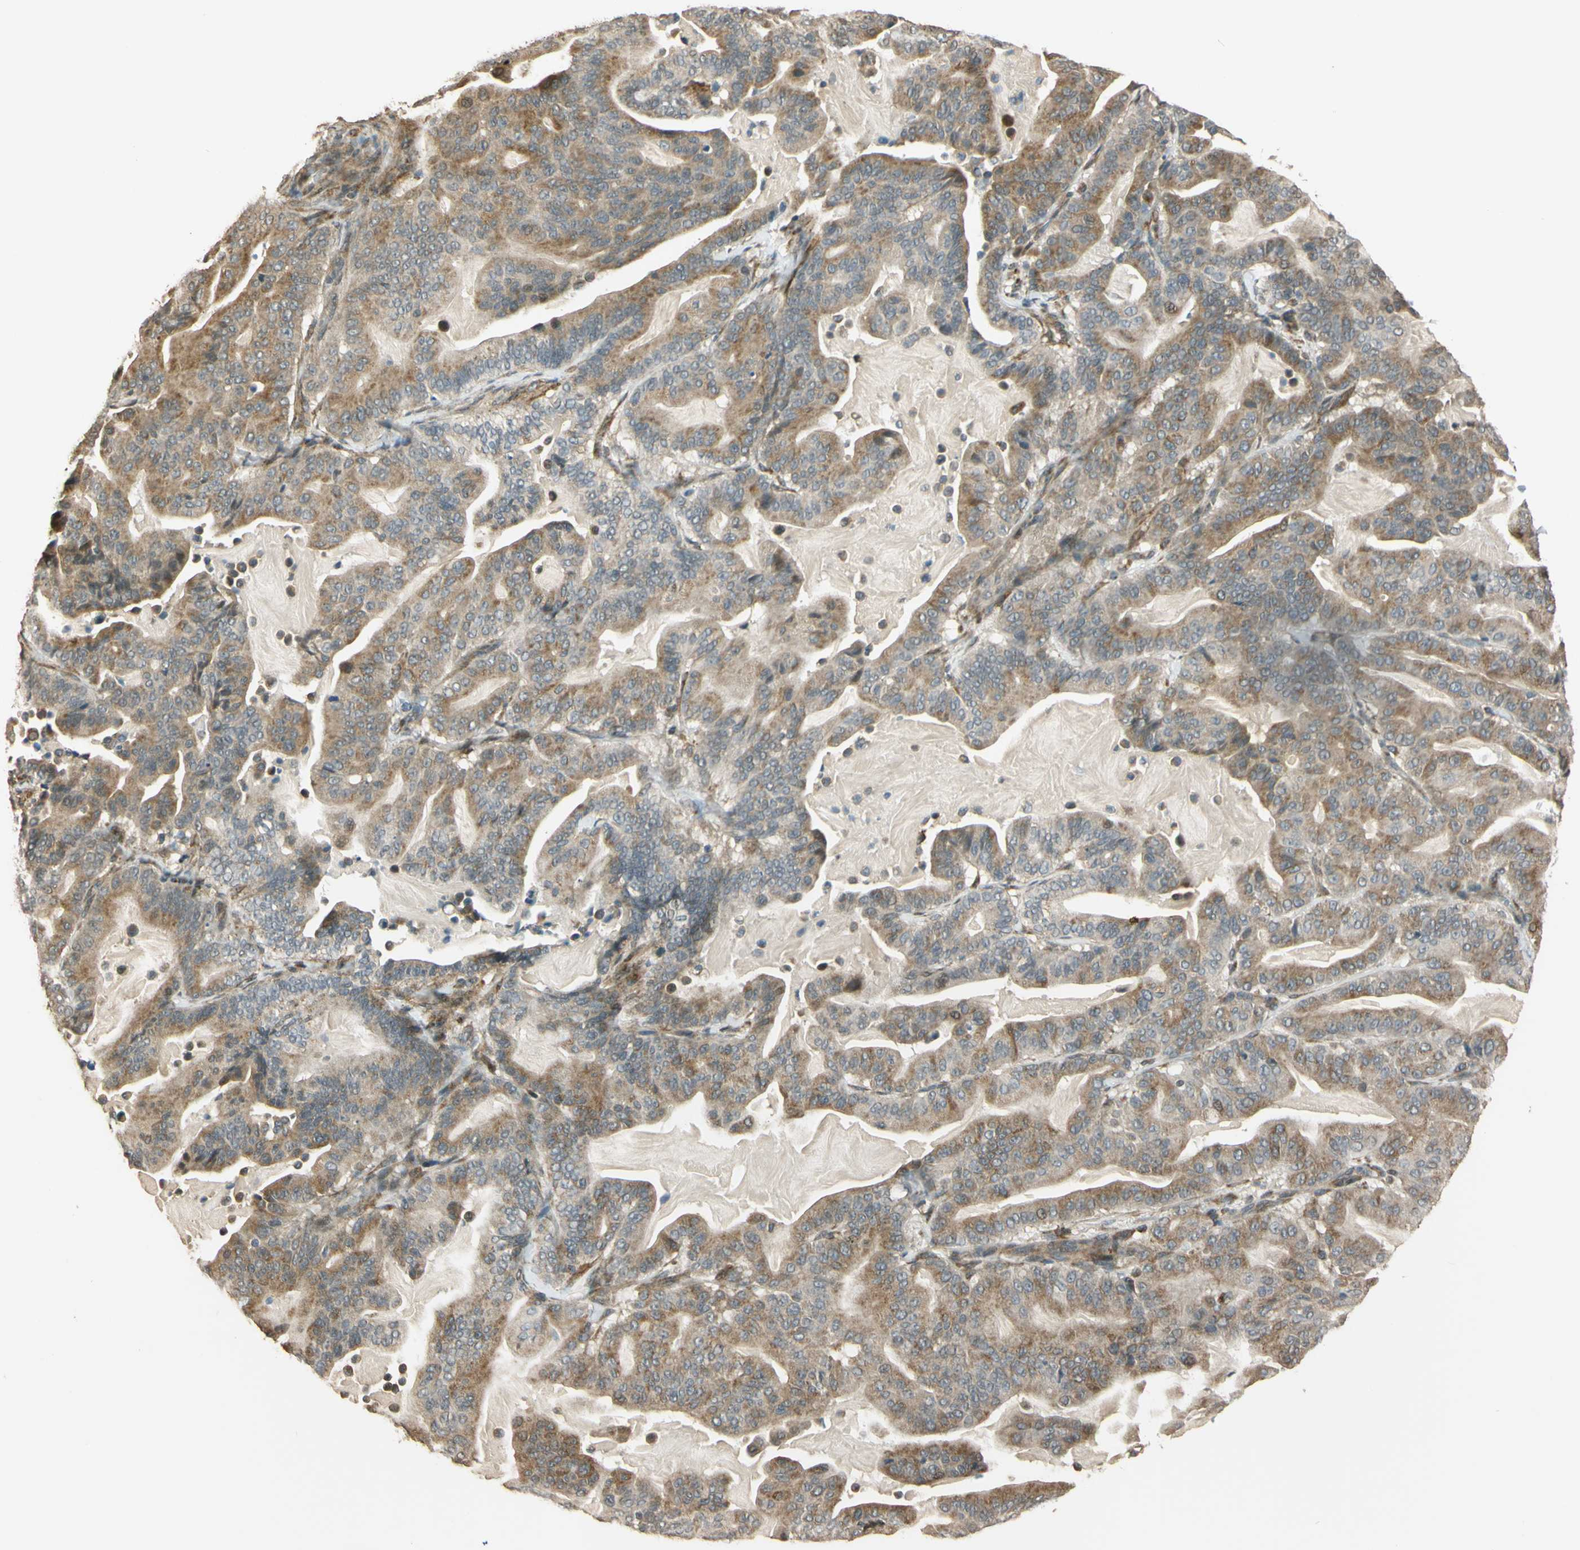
{"staining": {"intensity": "moderate", "quantity": ">75%", "location": "cytoplasmic/membranous"}, "tissue": "pancreatic cancer", "cell_type": "Tumor cells", "image_type": "cancer", "snomed": [{"axis": "morphology", "description": "Adenocarcinoma, NOS"}, {"axis": "topography", "description": "Pancreas"}], "caption": "This is a histology image of IHC staining of adenocarcinoma (pancreatic), which shows moderate expression in the cytoplasmic/membranous of tumor cells.", "gene": "LAMTOR1", "patient": {"sex": "male", "age": 63}}